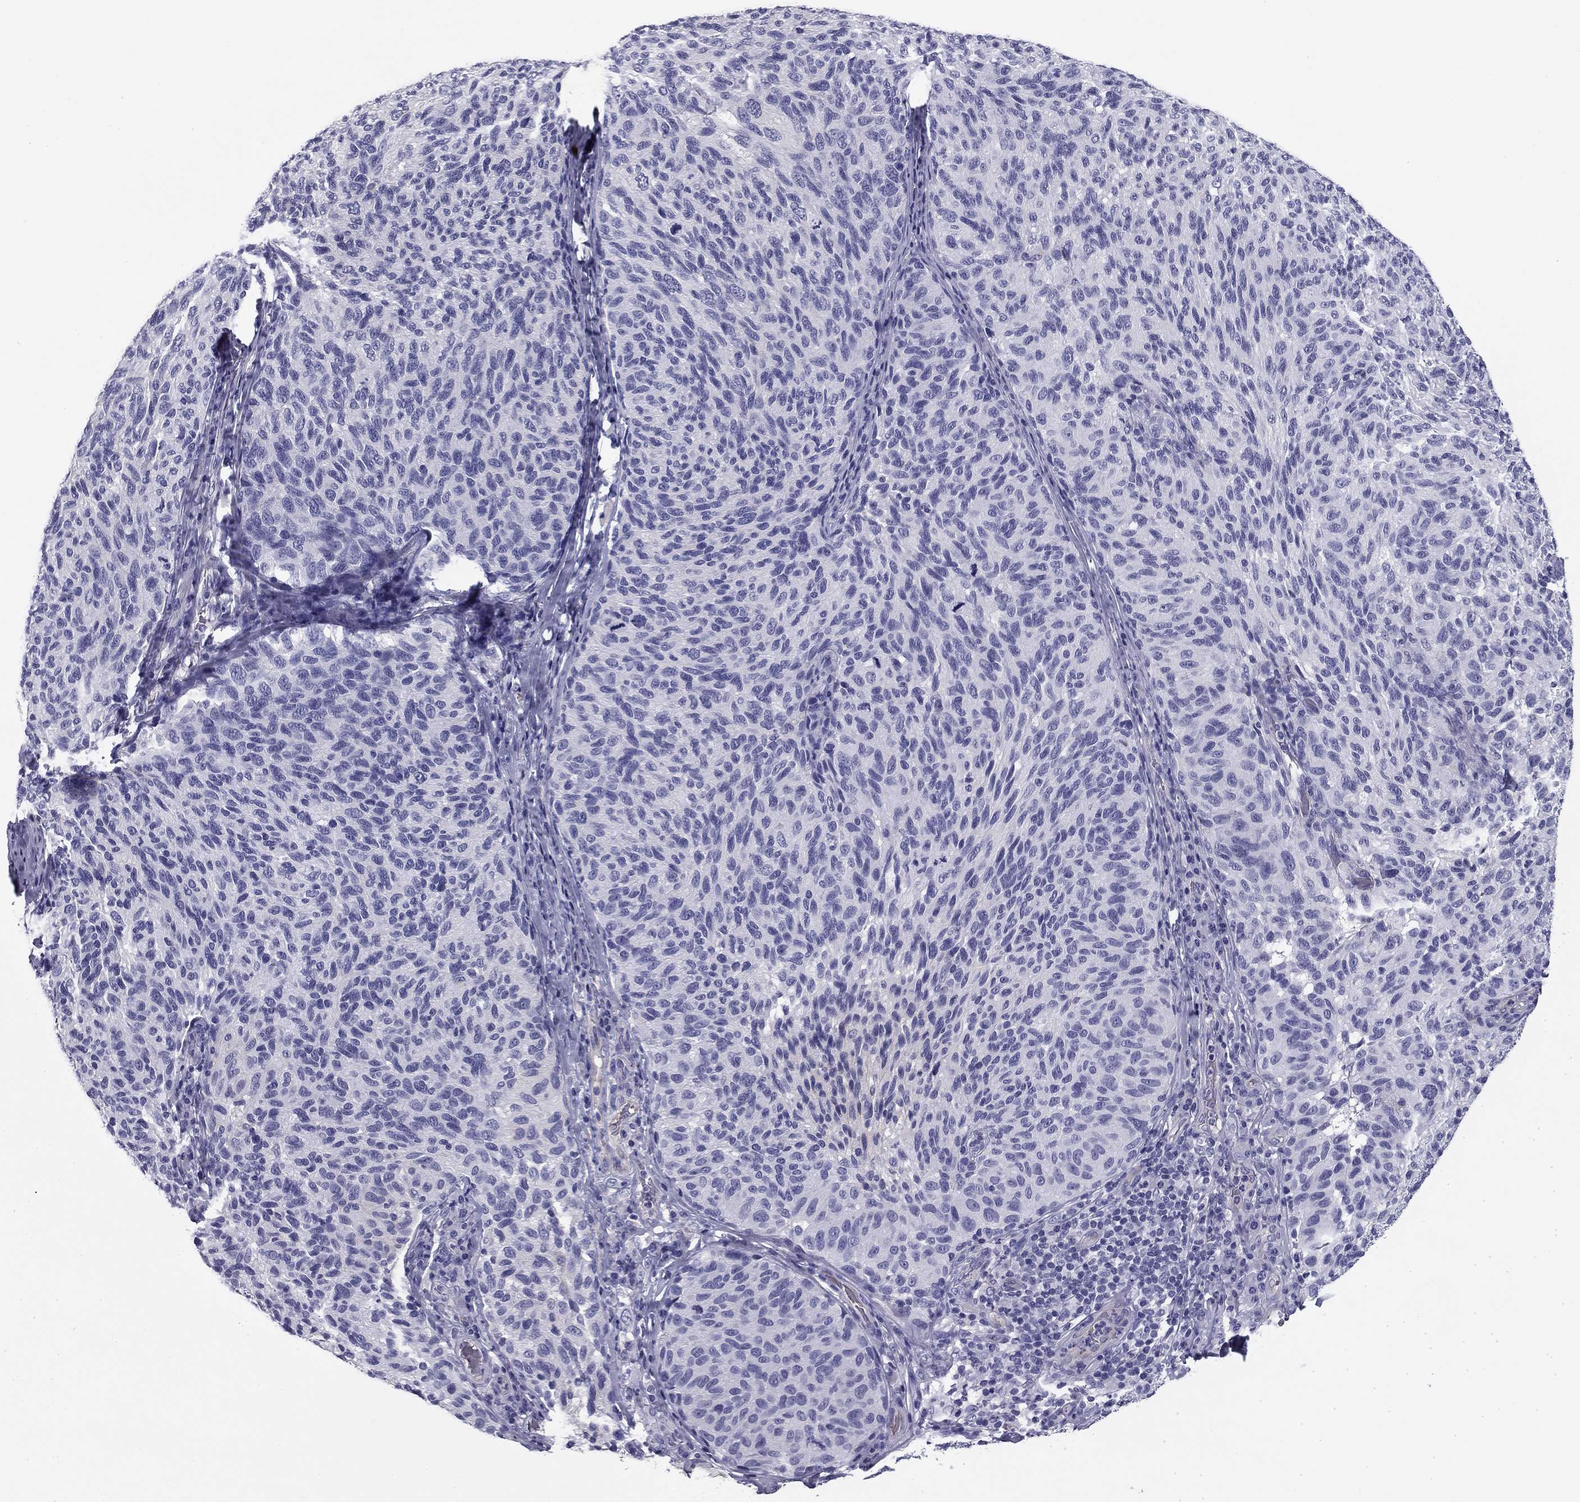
{"staining": {"intensity": "negative", "quantity": "none", "location": "none"}, "tissue": "melanoma", "cell_type": "Tumor cells", "image_type": "cancer", "snomed": [{"axis": "morphology", "description": "Malignant melanoma, NOS"}, {"axis": "topography", "description": "Skin"}], "caption": "Tumor cells show no significant protein positivity in melanoma.", "gene": "FLNC", "patient": {"sex": "female", "age": 73}}